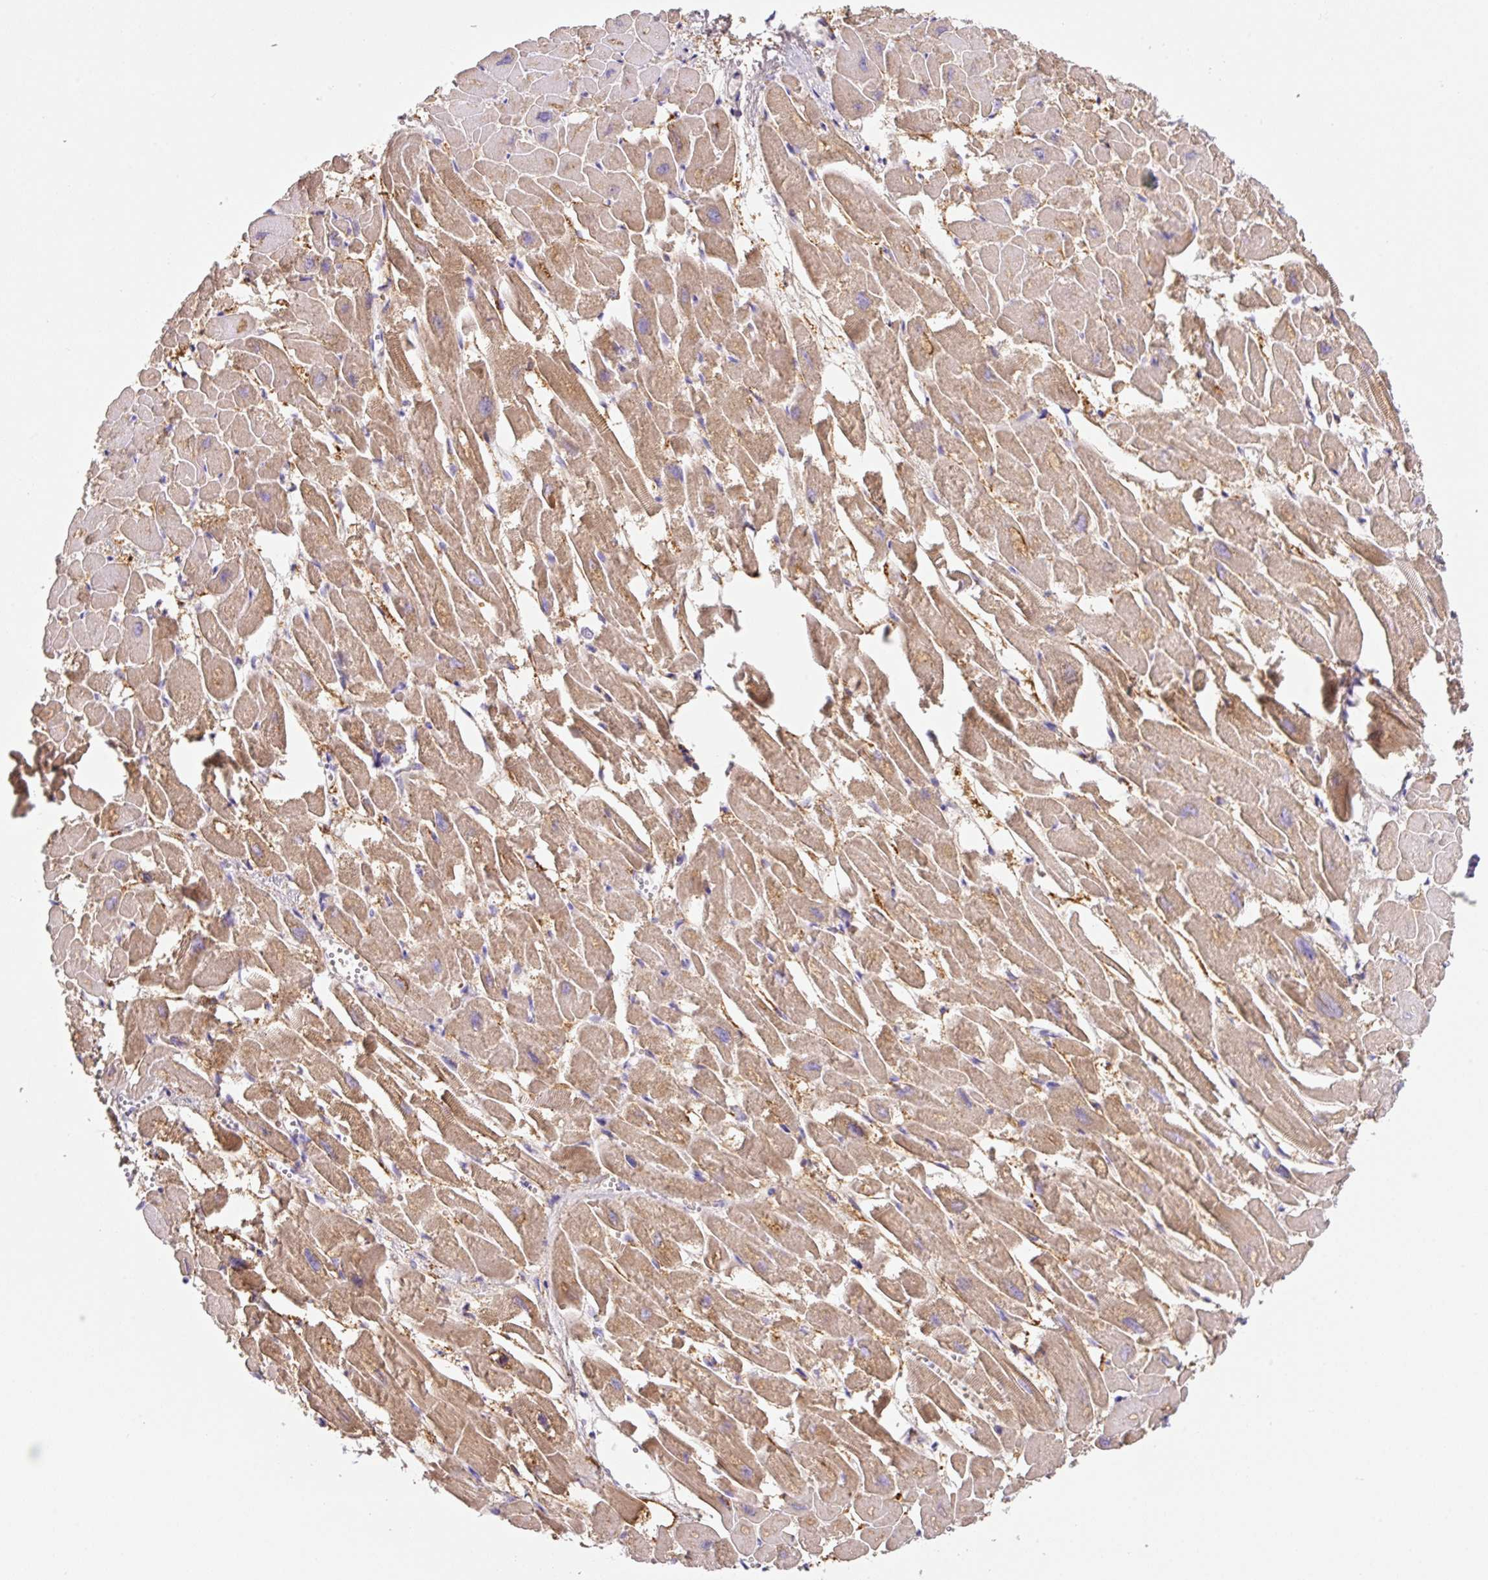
{"staining": {"intensity": "strong", "quantity": ">75%", "location": "cytoplasmic/membranous"}, "tissue": "heart muscle", "cell_type": "Cardiomyocytes", "image_type": "normal", "snomed": [{"axis": "morphology", "description": "Normal tissue, NOS"}, {"axis": "topography", "description": "Heart"}], "caption": "DAB immunohistochemical staining of unremarkable heart muscle displays strong cytoplasmic/membranous protein expression in approximately >75% of cardiomyocytes. Nuclei are stained in blue.", "gene": "NDST3", "patient": {"sex": "male", "age": 54}}